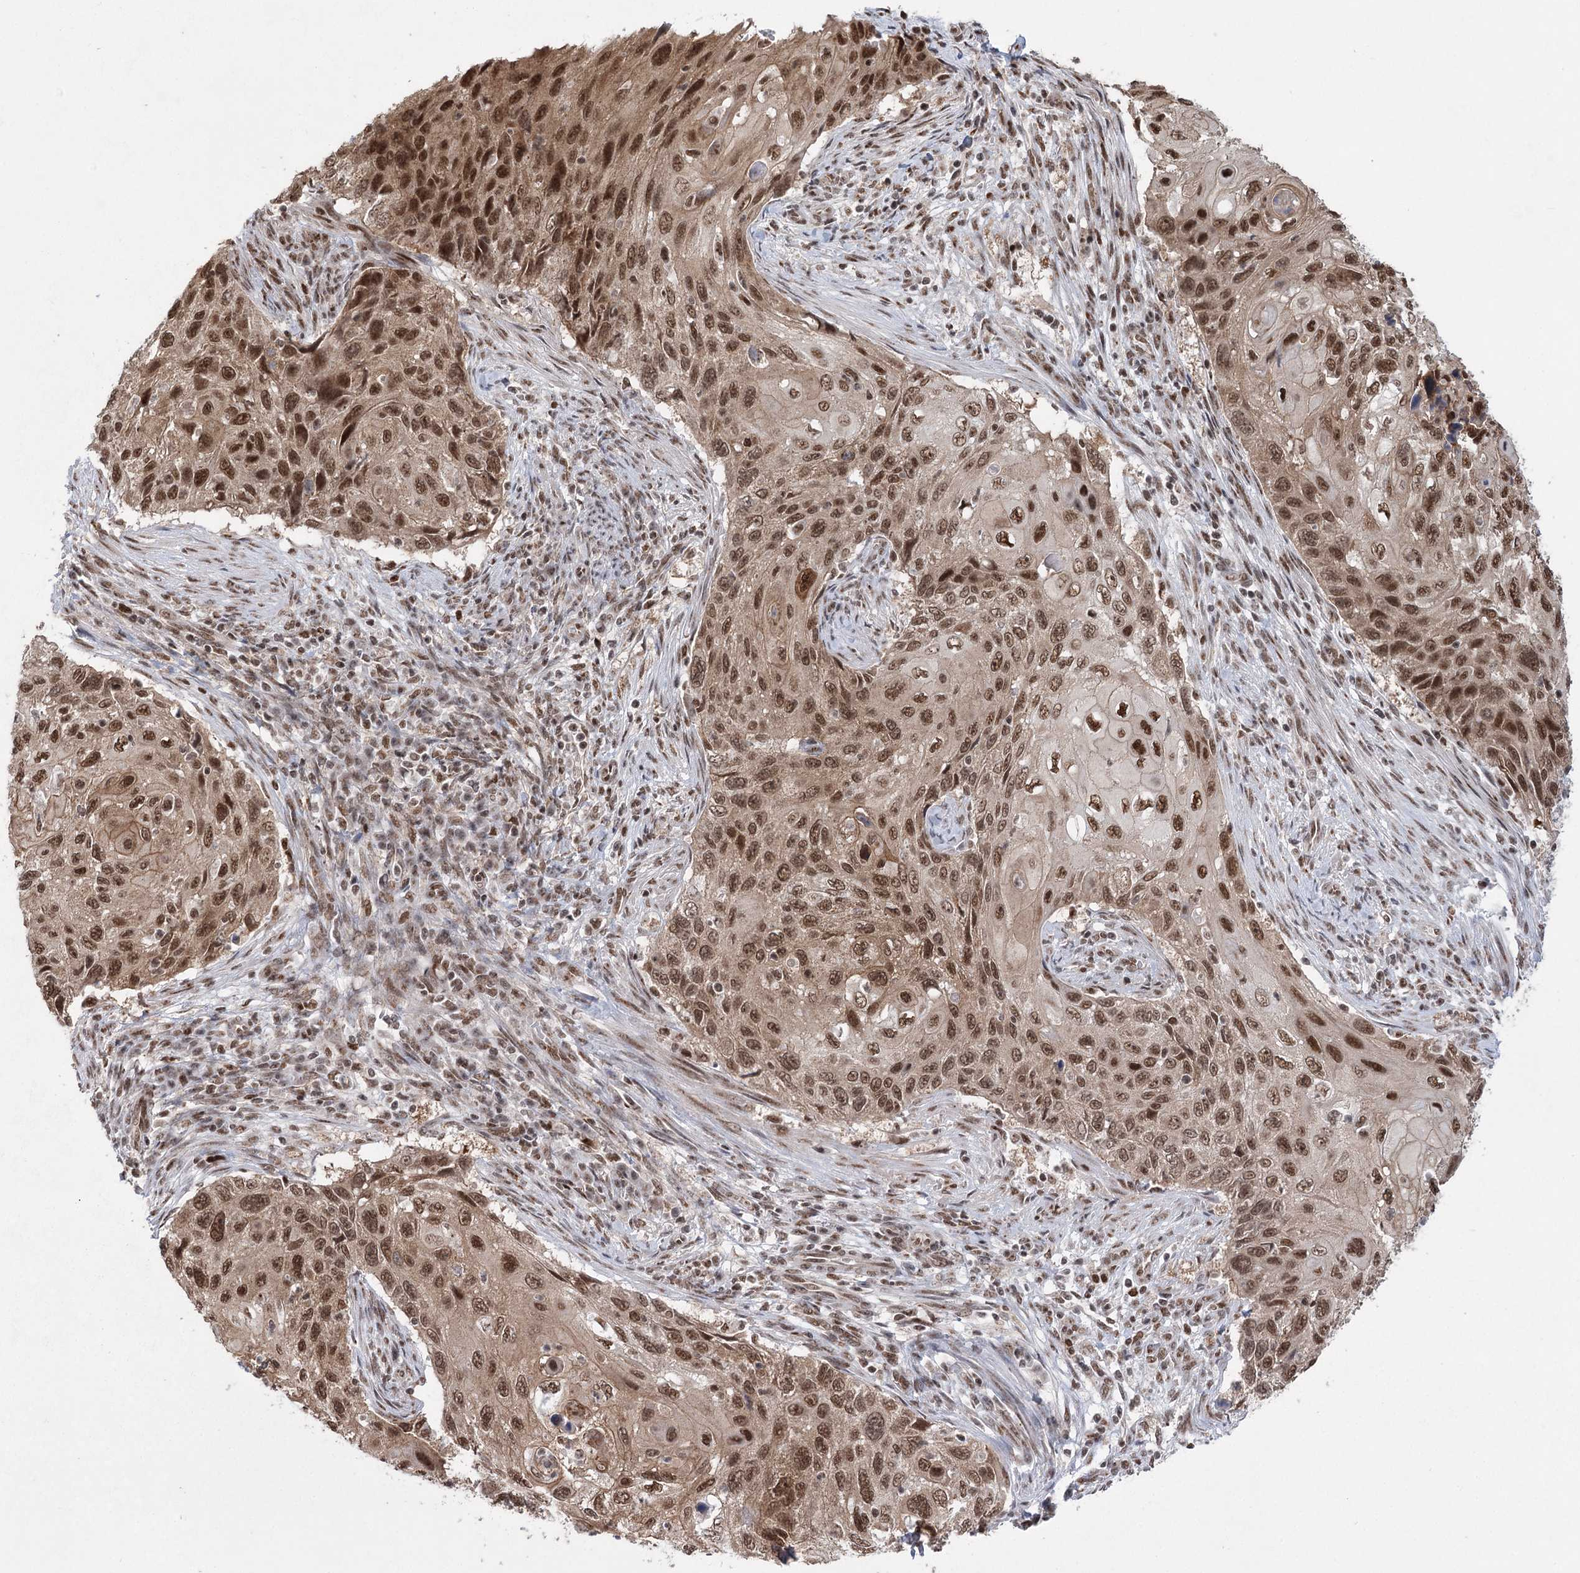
{"staining": {"intensity": "strong", "quantity": ">75%", "location": "nuclear"}, "tissue": "cervical cancer", "cell_type": "Tumor cells", "image_type": "cancer", "snomed": [{"axis": "morphology", "description": "Squamous cell carcinoma, NOS"}, {"axis": "topography", "description": "Cervix"}], "caption": "DAB immunohistochemical staining of human cervical cancer shows strong nuclear protein staining in approximately >75% of tumor cells.", "gene": "ZCCHC8", "patient": {"sex": "female", "age": 70}}